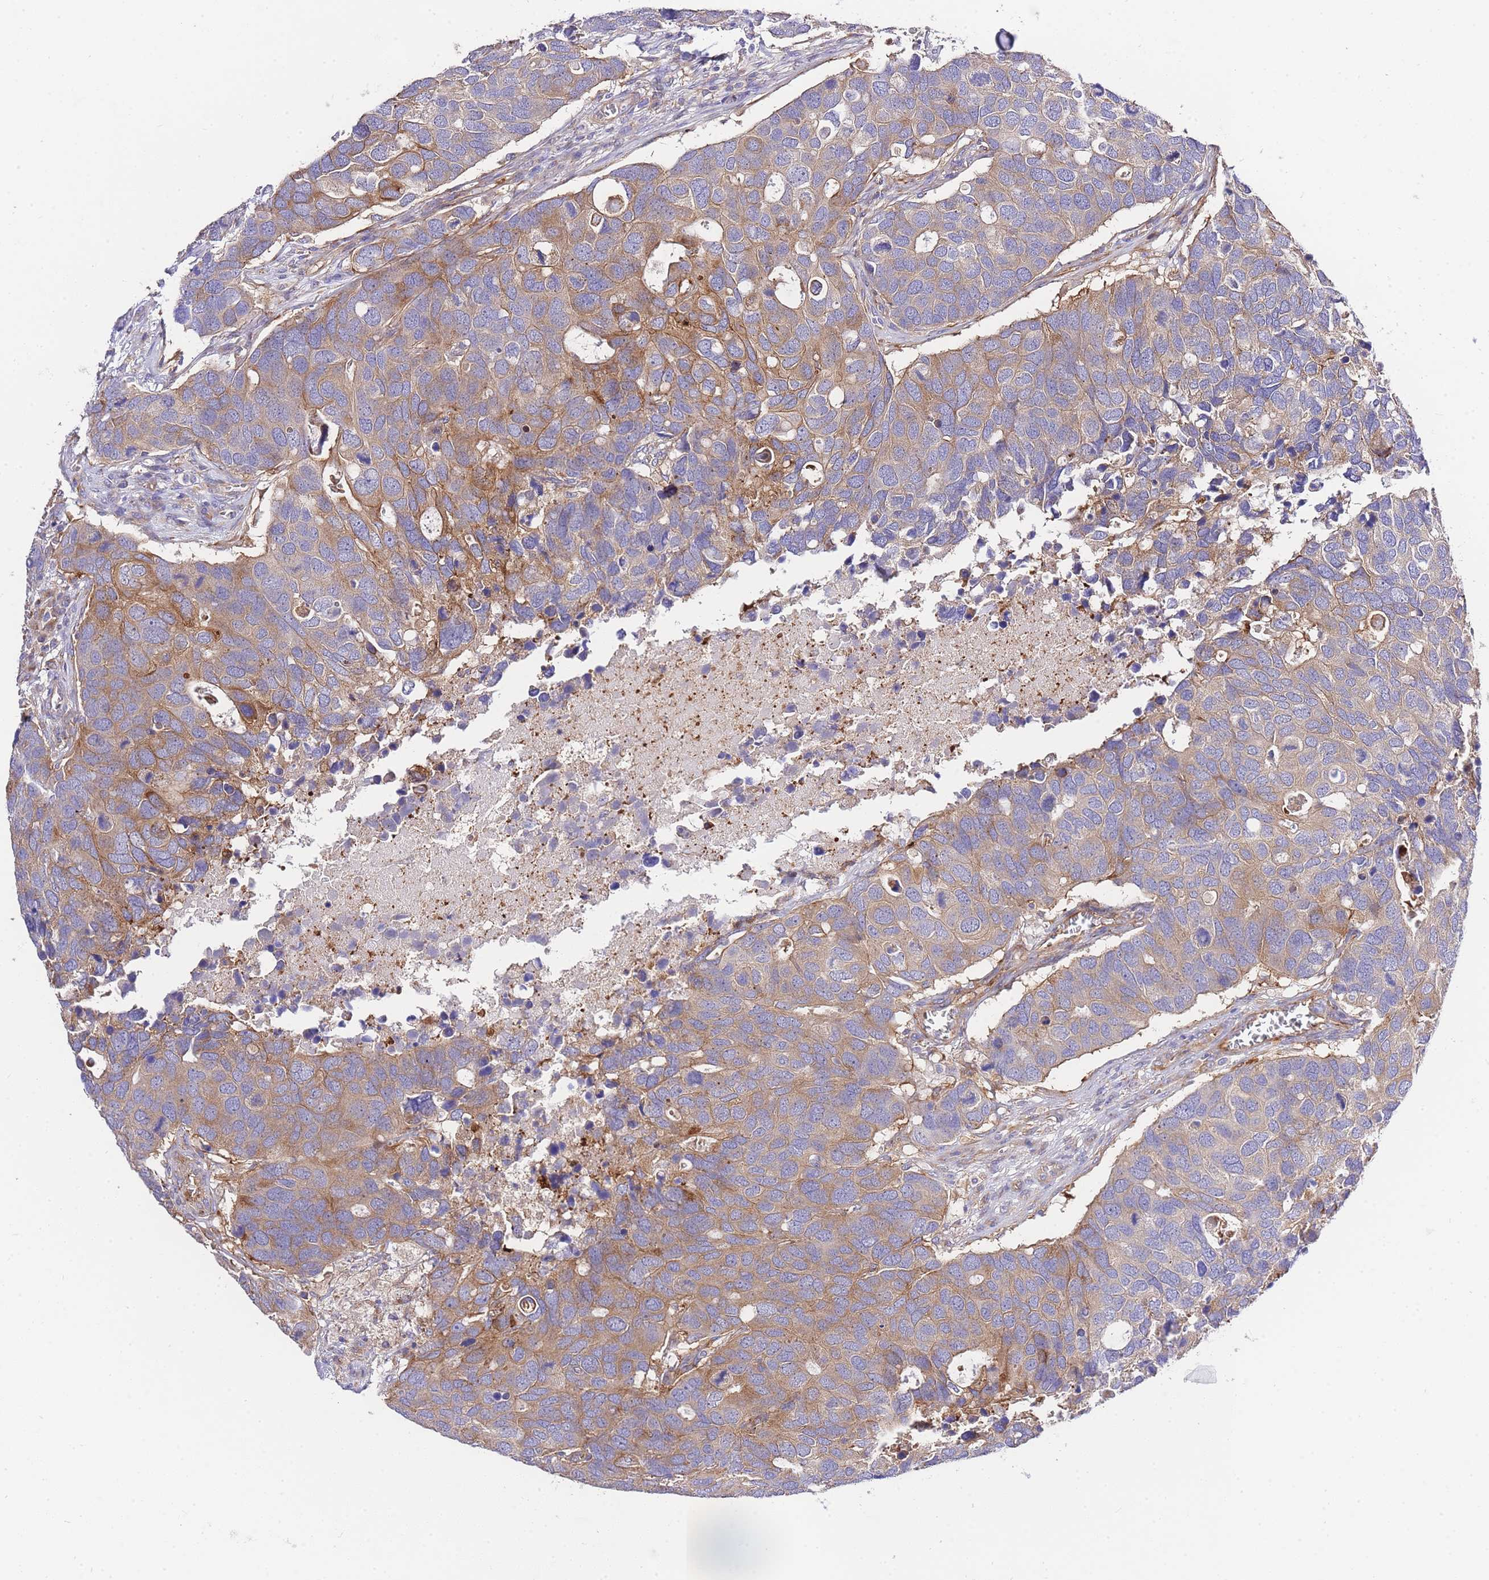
{"staining": {"intensity": "moderate", "quantity": "25%-75%", "location": "cytoplasmic/membranous"}, "tissue": "breast cancer", "cell_type": "Tumor cells", "image_type": "cancer", "snomed": [{"axis": "morphology", "description": "Duct carcinoma"}, {"axis": "topography", "description": "Breast"}], "caption": "IHC (DAB (3,3'-diaminobenzidine)) staining of breast cancer shows moderate cytoplasmic/membranous protein expression in approximately 25%-75% of tumor cells. The staining is performed using DAB (3,3'-diaminobenzidine) brown chromogen to label protein expression. The nuclei are counter-stained blue using hematoxylin.", "gene": "INSYN2B", "patient": {"sex": "female", "age": 83}}